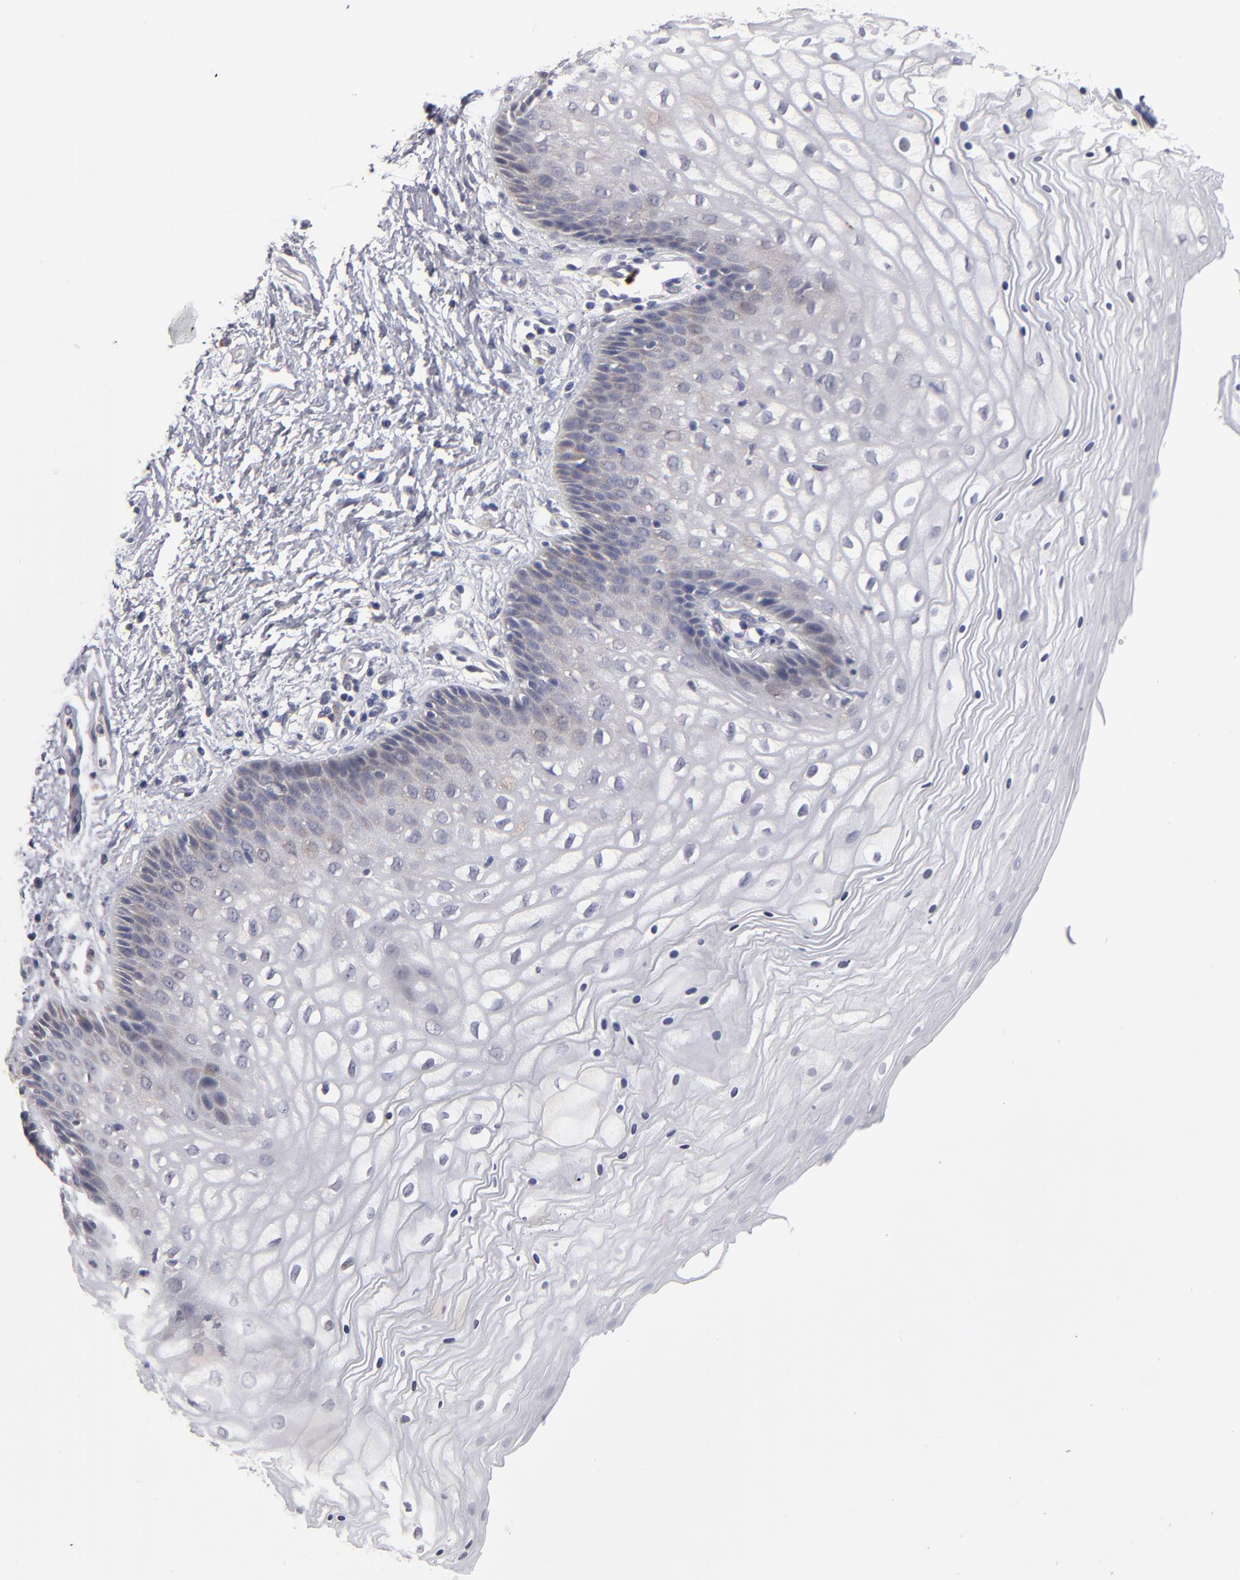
{"staining": {"intensity": "moderate", "quantity": "25%-75%", "location": "cytoplasmic/membranous"}, "tissue": "vagina", "cell_type": "Squamous epithelial cells", "image_type": "normal", "snomed": [{"axis": "morphology", "description": "Normal tissue, NOS"}, {"axis": "topography", "description": "Vagina"}], "caption": "Protein staining shows moderate cytoplasmic/membranous staining in approximately 25%-75% of squamous epithelial cells in unremarkable vagina. Using DAB (3,3'-diaminobenzidine) (brown) and hematoxylin (blue) stains, captured at high magnification using brightfield microscopy.", "gene": "EXD2", "patient": {"sex": "female", "age": 34}}